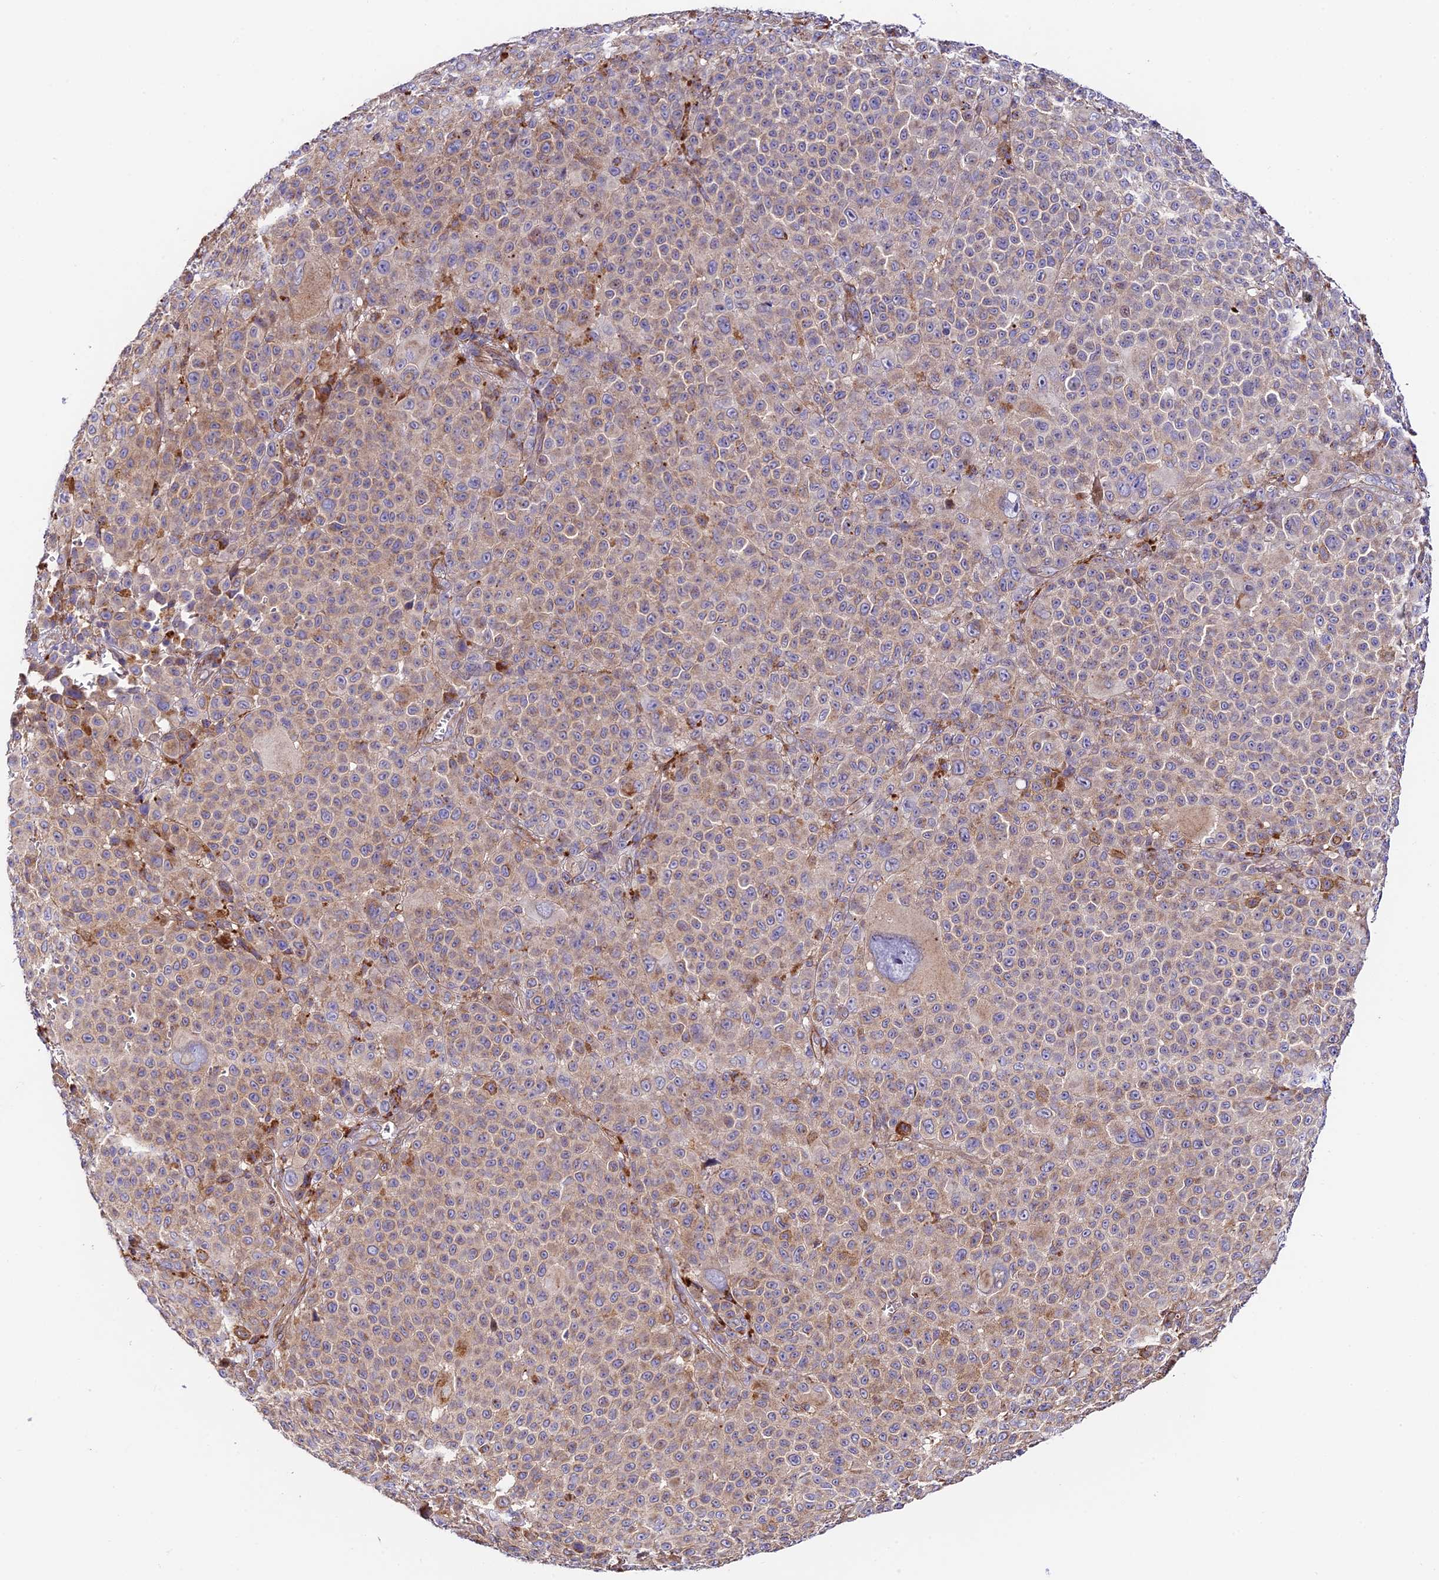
{"staining": {"intensity": "weak", "quantity": ">75%", "location": "cytoplasmic/membranous"}, "tissue": "melanoma", "cell_type": "Tumor cells", "image_type": "cancer", "snomed": [{"axis": "morphology", "description": "Malignant melanoma, NOS"}, {"axis": "topography", "description": "Skin"}], "caption": "Melanoma stained with DAB (3,3'-diaminobenzidine) immunohistochemistry (IHC) reveals low levels of weak cytoplasmic/membranous positivity in about >75% of tumor cells.", "gene": "VPS13C", "patient": {"sex": "female", "age": 94}}